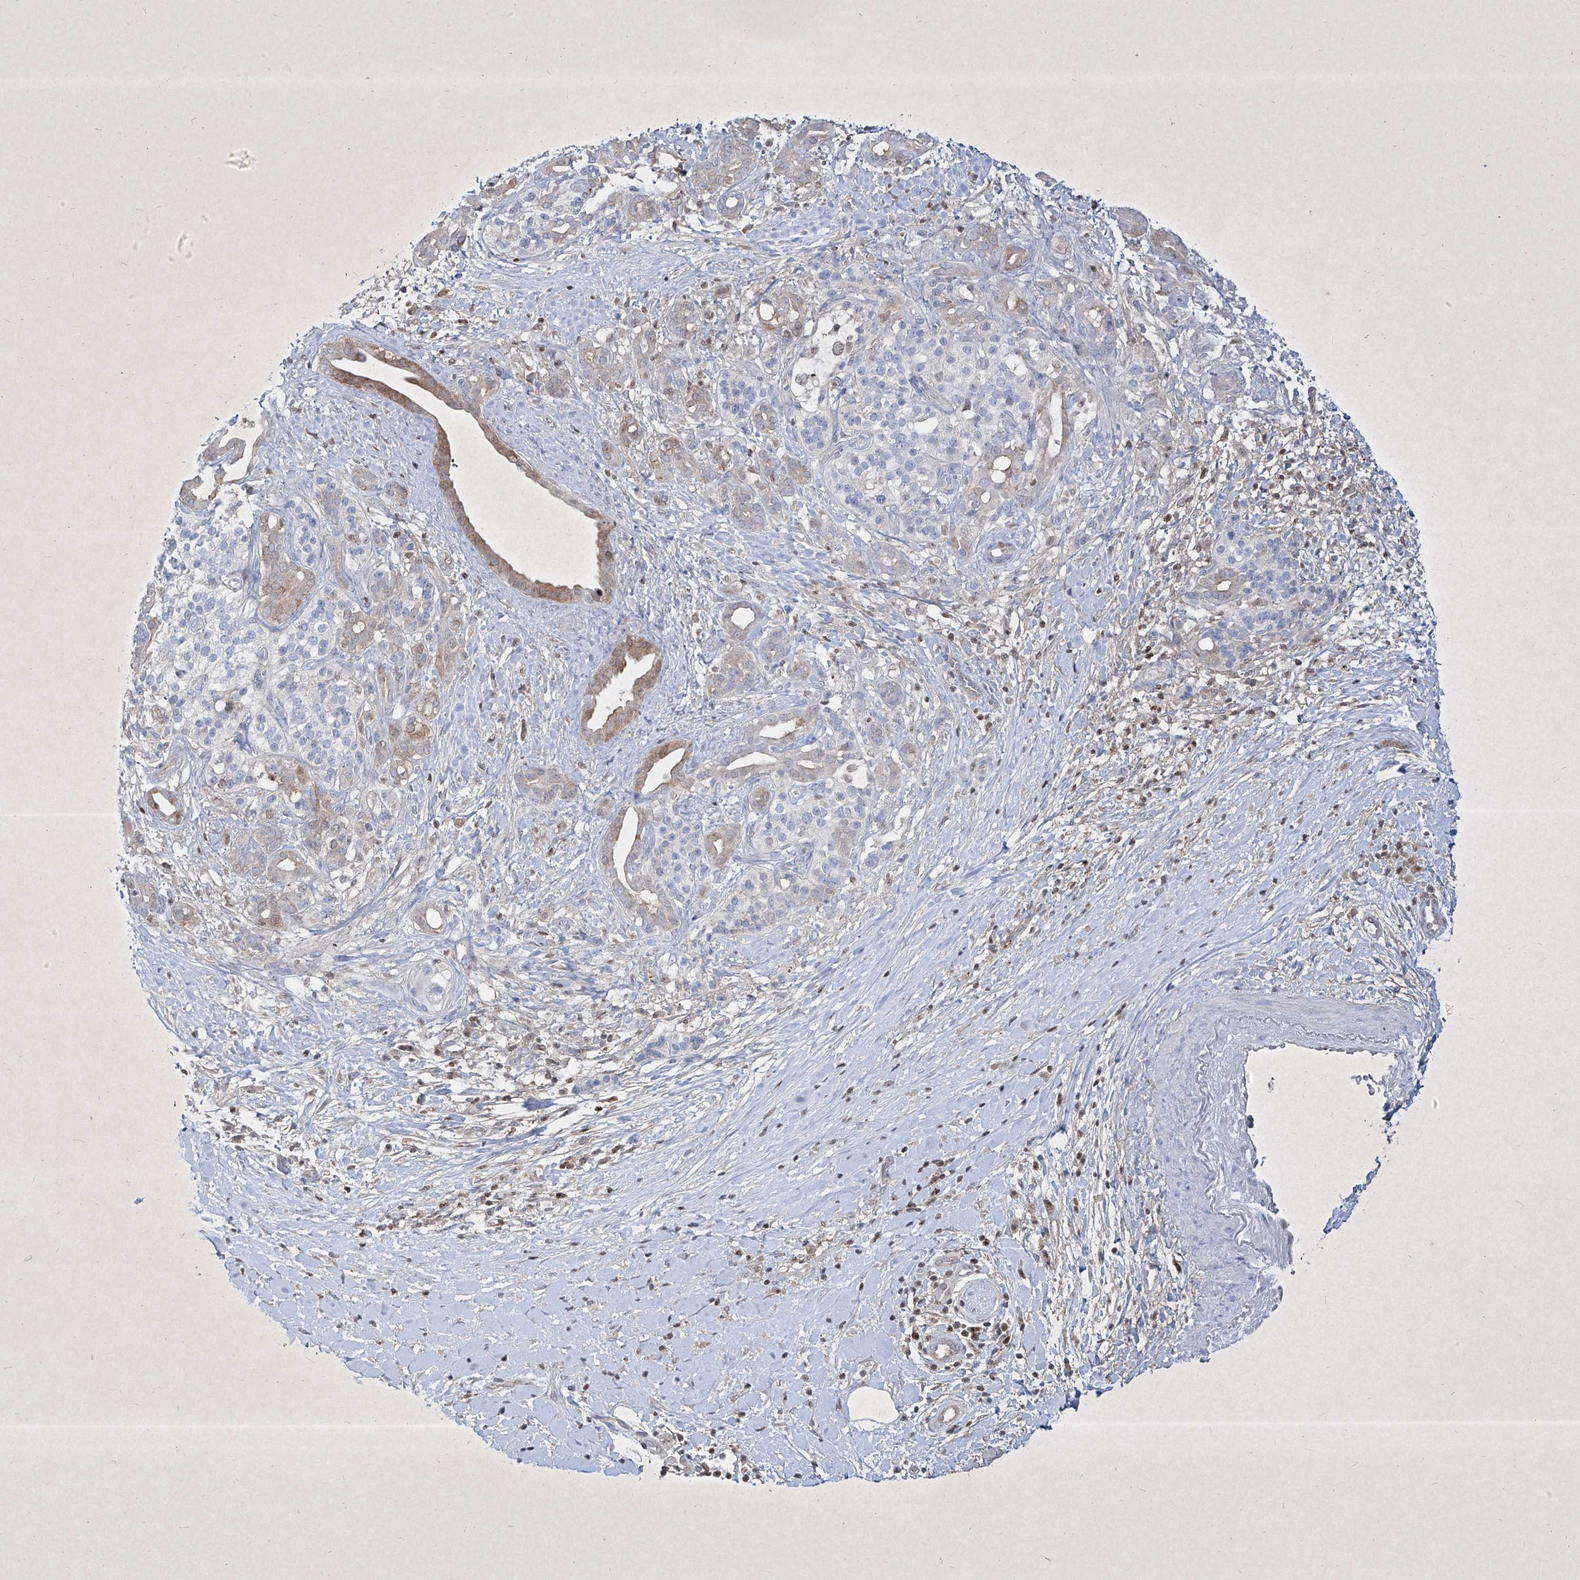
{"staining": {"intensity": "moderate", "quantity": "<25%", "location": "cytoplasmic/membranous,nuclear"}, "tissue": "pancreatic cancer", "cell_type": "Tumor cells", "image_type": "cancer", "snomed": [{"axis": "morphology", "description": "Adenocarcinoma, NOS"}, {"axis": "topography", "description": "Pancreas"}], "caption": "Immunohistochemistry (IHC) of human pancreatic adenocarcinoma shows low levels of moderate cytoplasmic/membranous and nuclear staining in about <25% of tumor cells. (Stains: DAB in brown, nuclei in blue, Microscopy: brightfield microscopy at high magnification).", "gene": "PSMB10", "patient": {"sex": "male", "age": 58}}